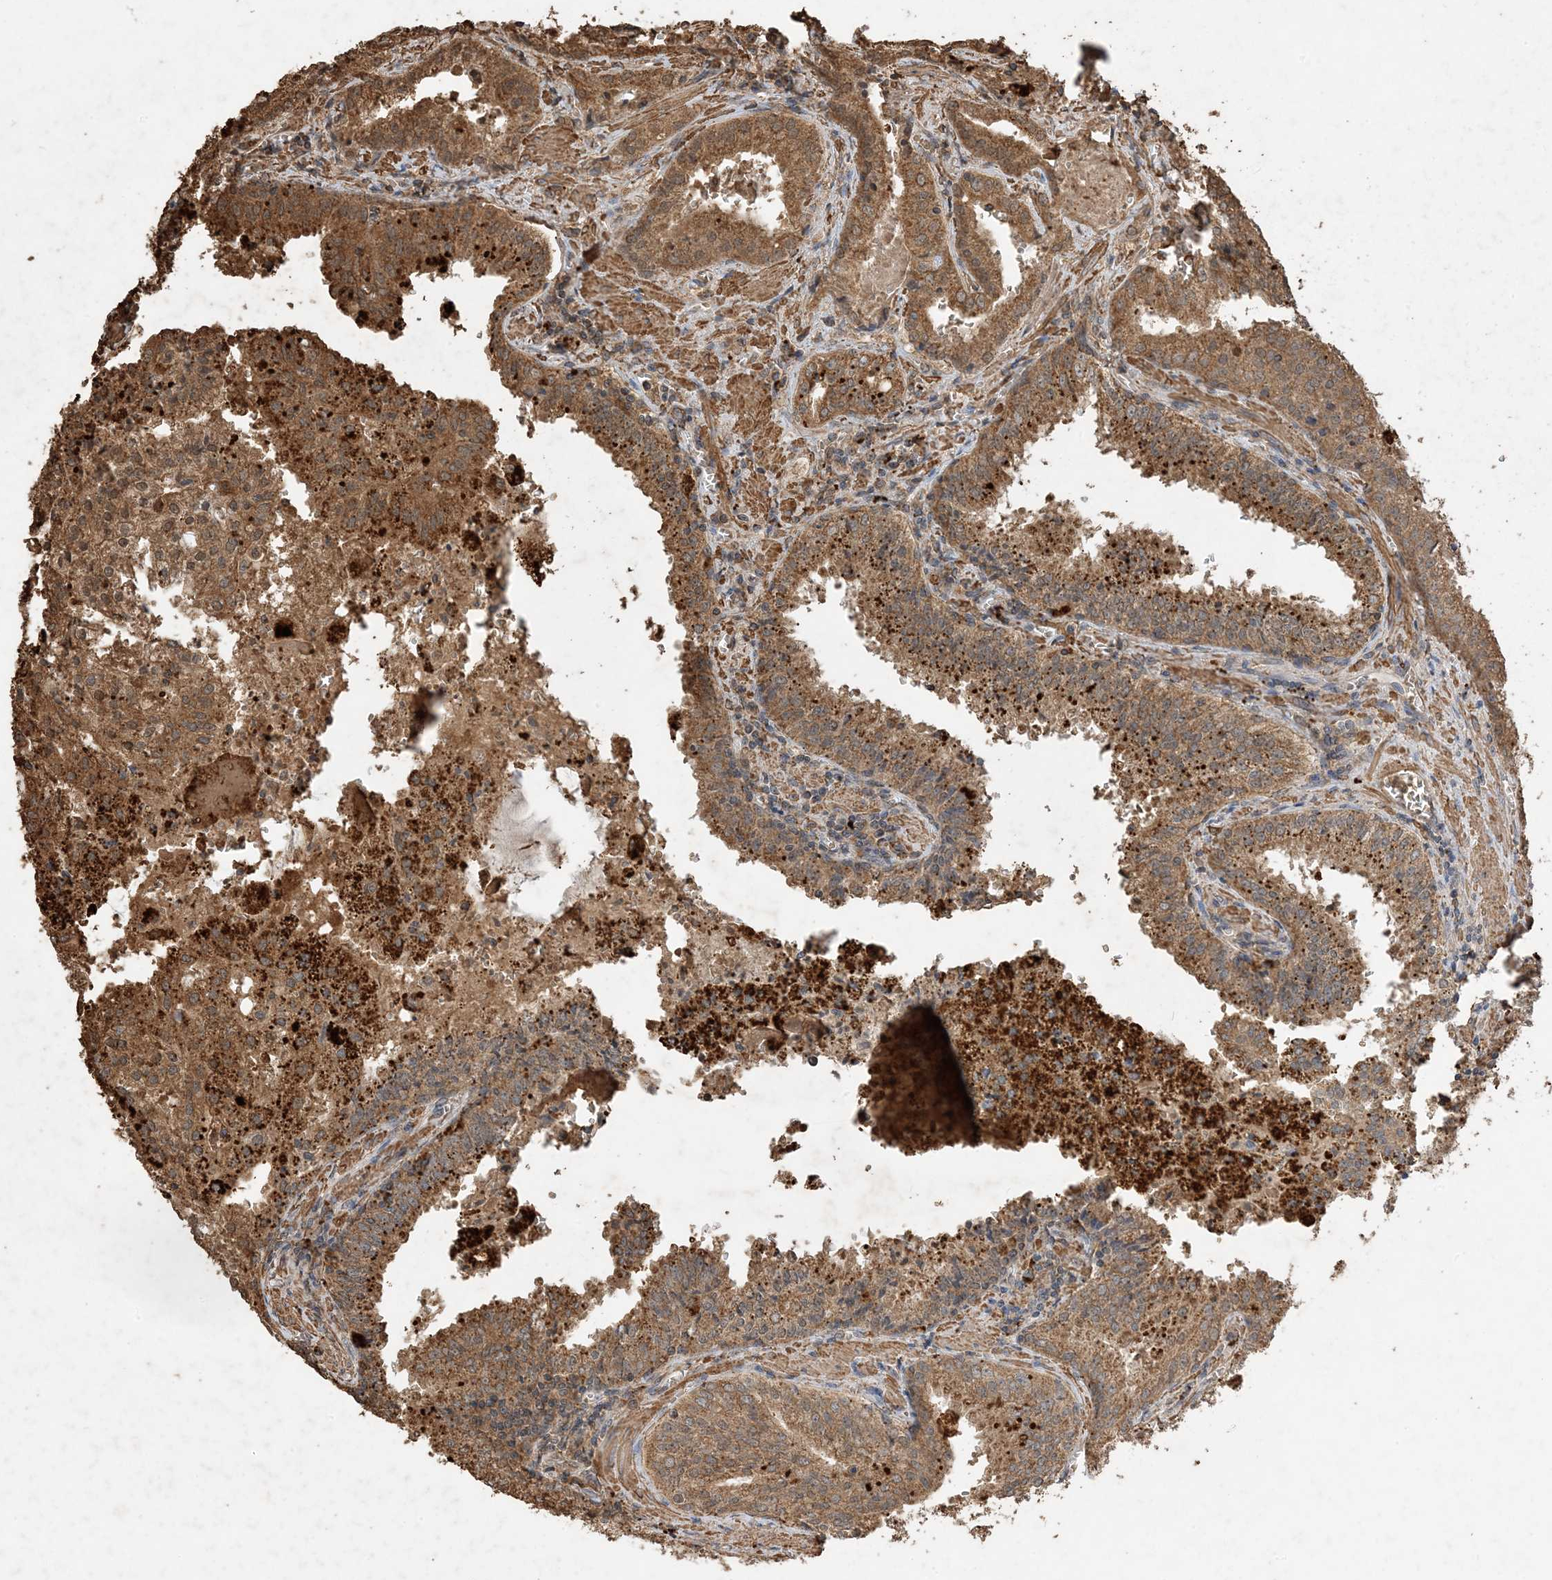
{"staining": {"intensity": "moderate", "quantity": ">75%", "location": "cytoplasmic/membranous"}, "tissue": "prostate cancer", "cell_type": "Tumor cells", "image_type": "cancer", "snomed": [{"axis": "morphology", "description": "Adenocarcinoma, High grade"}, {"axis": "topography", "description": "Prostate"}], "caption": "Immunohistochemical staining of human prostate cancer (high-grade adenocarcinoma) demonstrates medium levels of moderate cytoplasmic/membranous expression in about >75% of tumor cells.", "gene": "HPS4", "patient": {"sex": "male", "age": 68}}